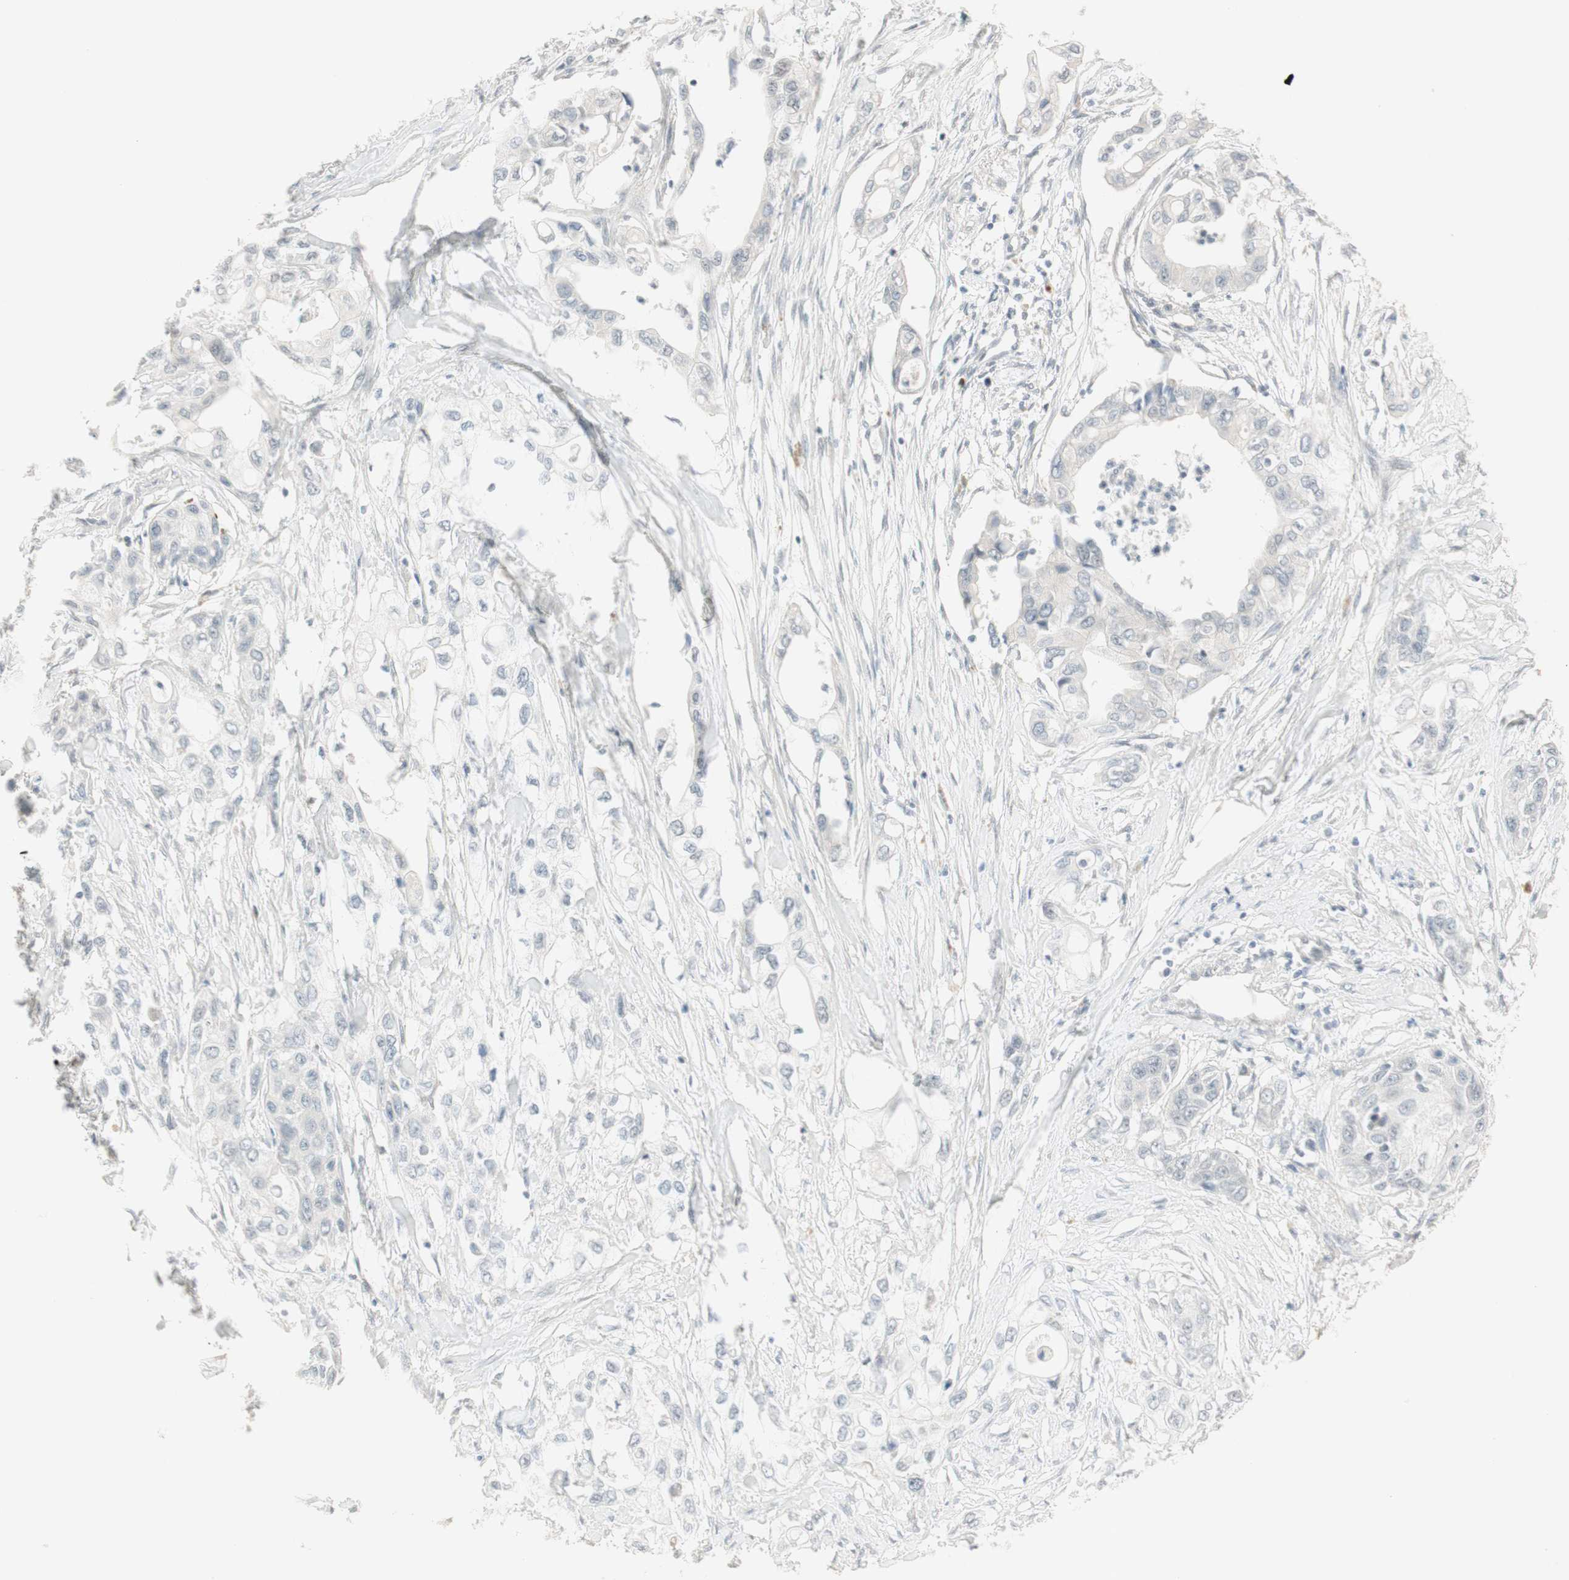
{"staining": {"intensity": "negative", "quantity": "none", "location": "none"}, "tissue": "pancreatic cancer", "cell_type": "Tumor cells", "image_type": "cancer", "snomed": [{"axis": "morphology", "description": "Adenocarcinoma, NOS"}, {"axis": "topography", "description": "Pancreas"}], "caption": "There is no significant expression in tumor cells of pancreatic cancer (adenocarcinoma).", "gene": "PLCD4", "patient": {"sex": "female", "age": 70}}